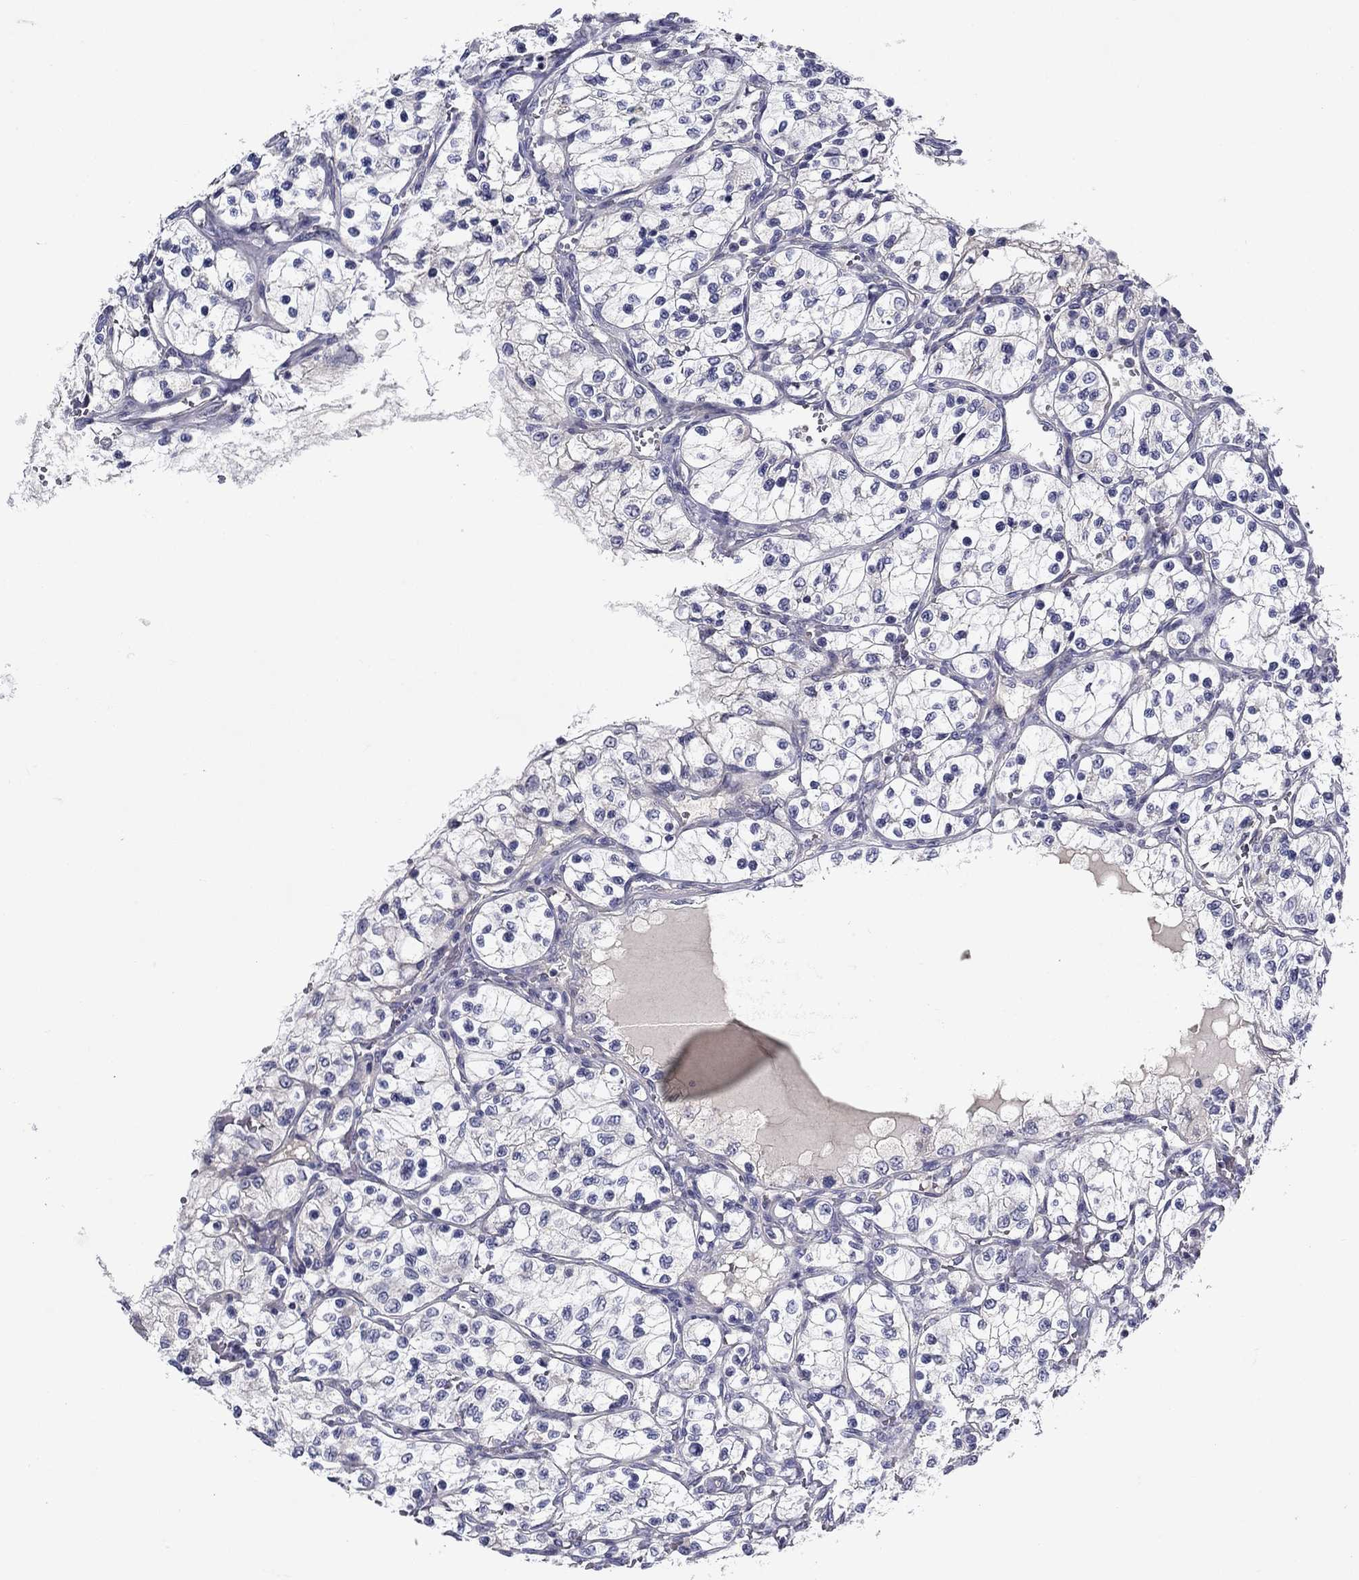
{"staining": {"intensity": "negative", "quantity": "none", "location": "none"}, "tissue": "renal cancer", "cell_type": "Tumor cells", "image_type": "cancer", "snomed": [{"axis": "morphology", "description": "Adenocarcinoma, NOS"}, {"axis": "topography", "description": "Kidney"}], "caption": "Renal adenocarcinoma stained for a protein using immunohistochemistry (IHC) shows no expression tumor cells.", "gene": "SPATA7", "patient": {"sex": "female", "age": 69}}